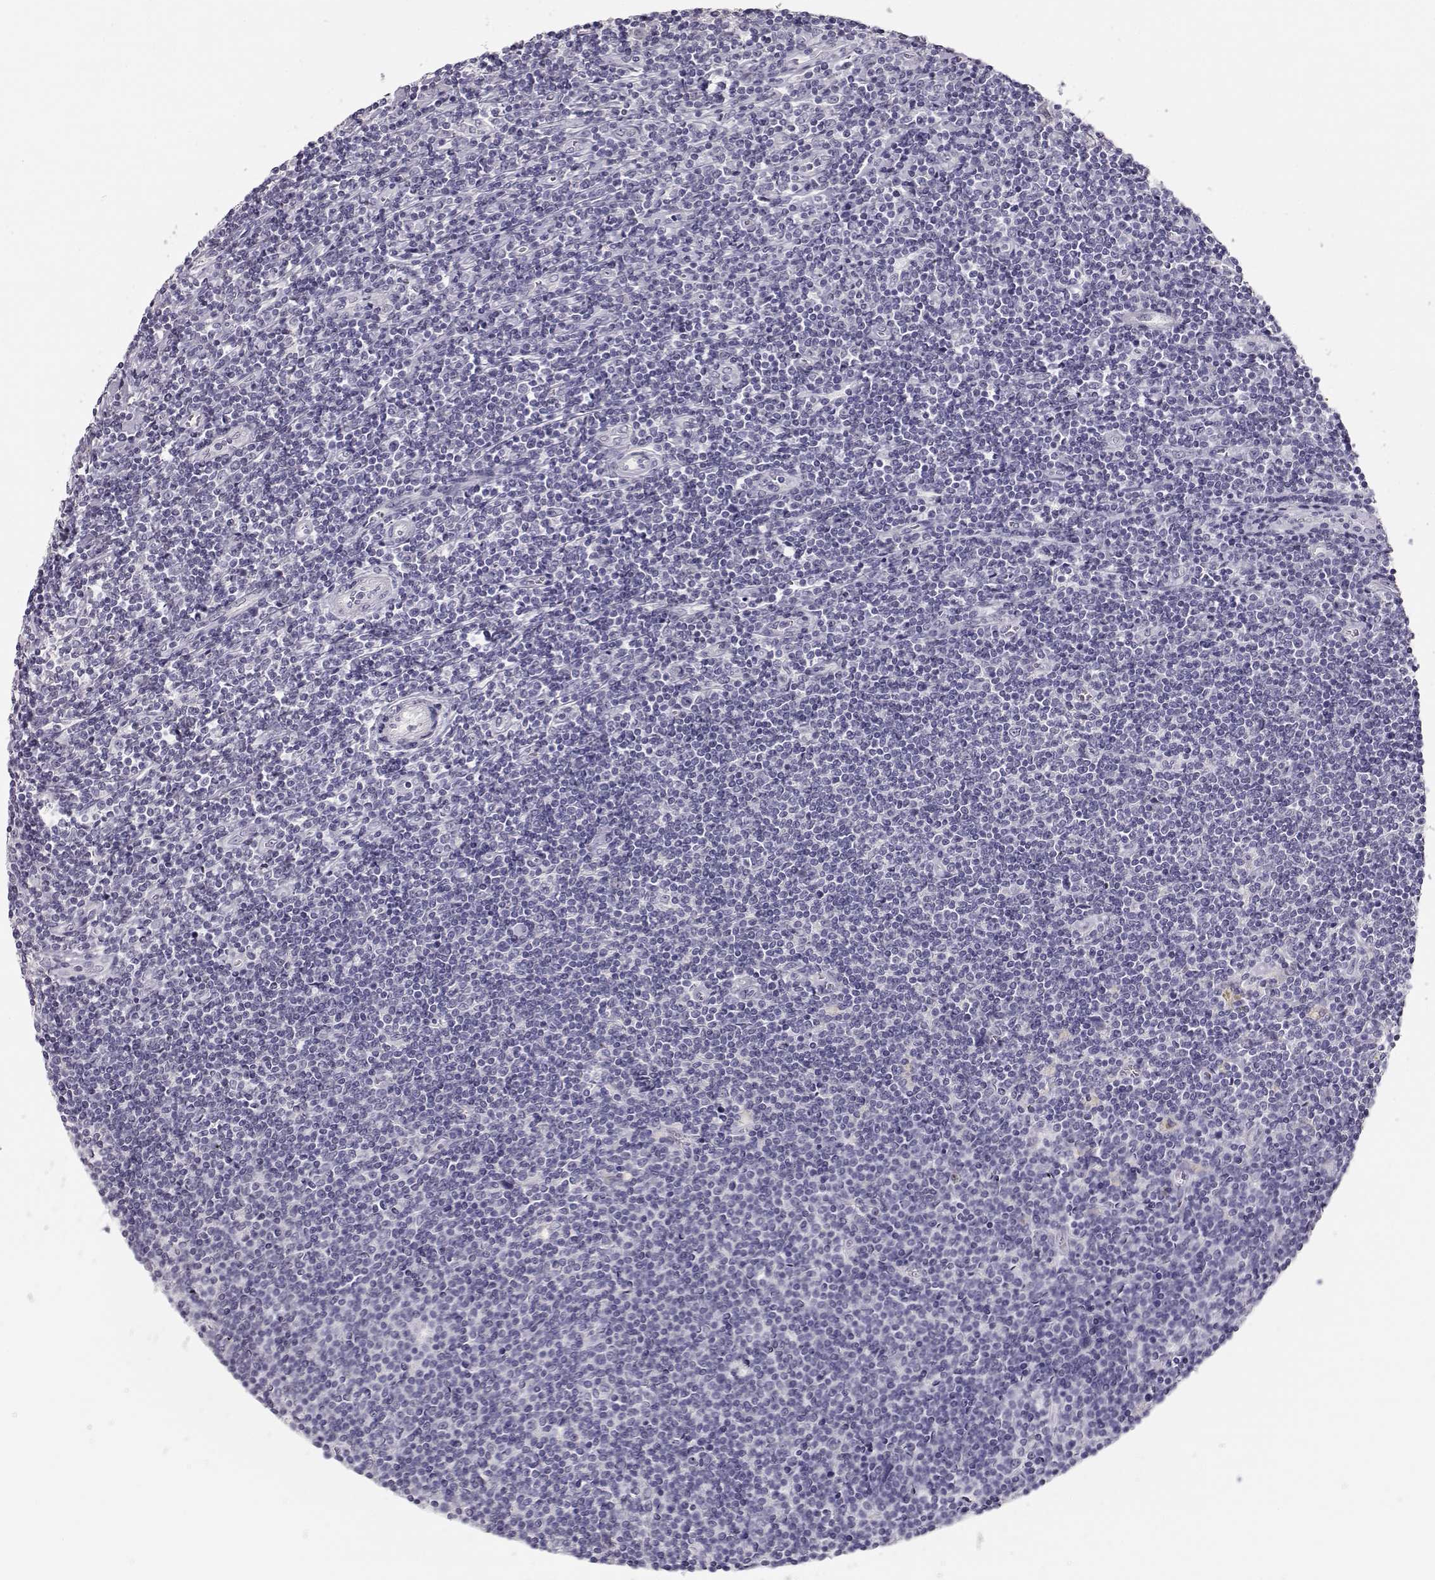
{"staining": {"intensity": "negative", "quantity": "none", "location": "none"}, "tissue": "lymphoma", "cell_type": "Tumor cells", "image_type": "cancer", "snomed": [{"axis": "morphology", "description": "Hodgkin's disease, NOS"}, {"axis": "topography", "description": "Lymph node"}], "caption": "This is an immunohistochemistry histopathology image of lymphoma. There is no staining in tumor cells.", "gene": "MAGEC1", "patient": {"sex": "male", "age": 40}}